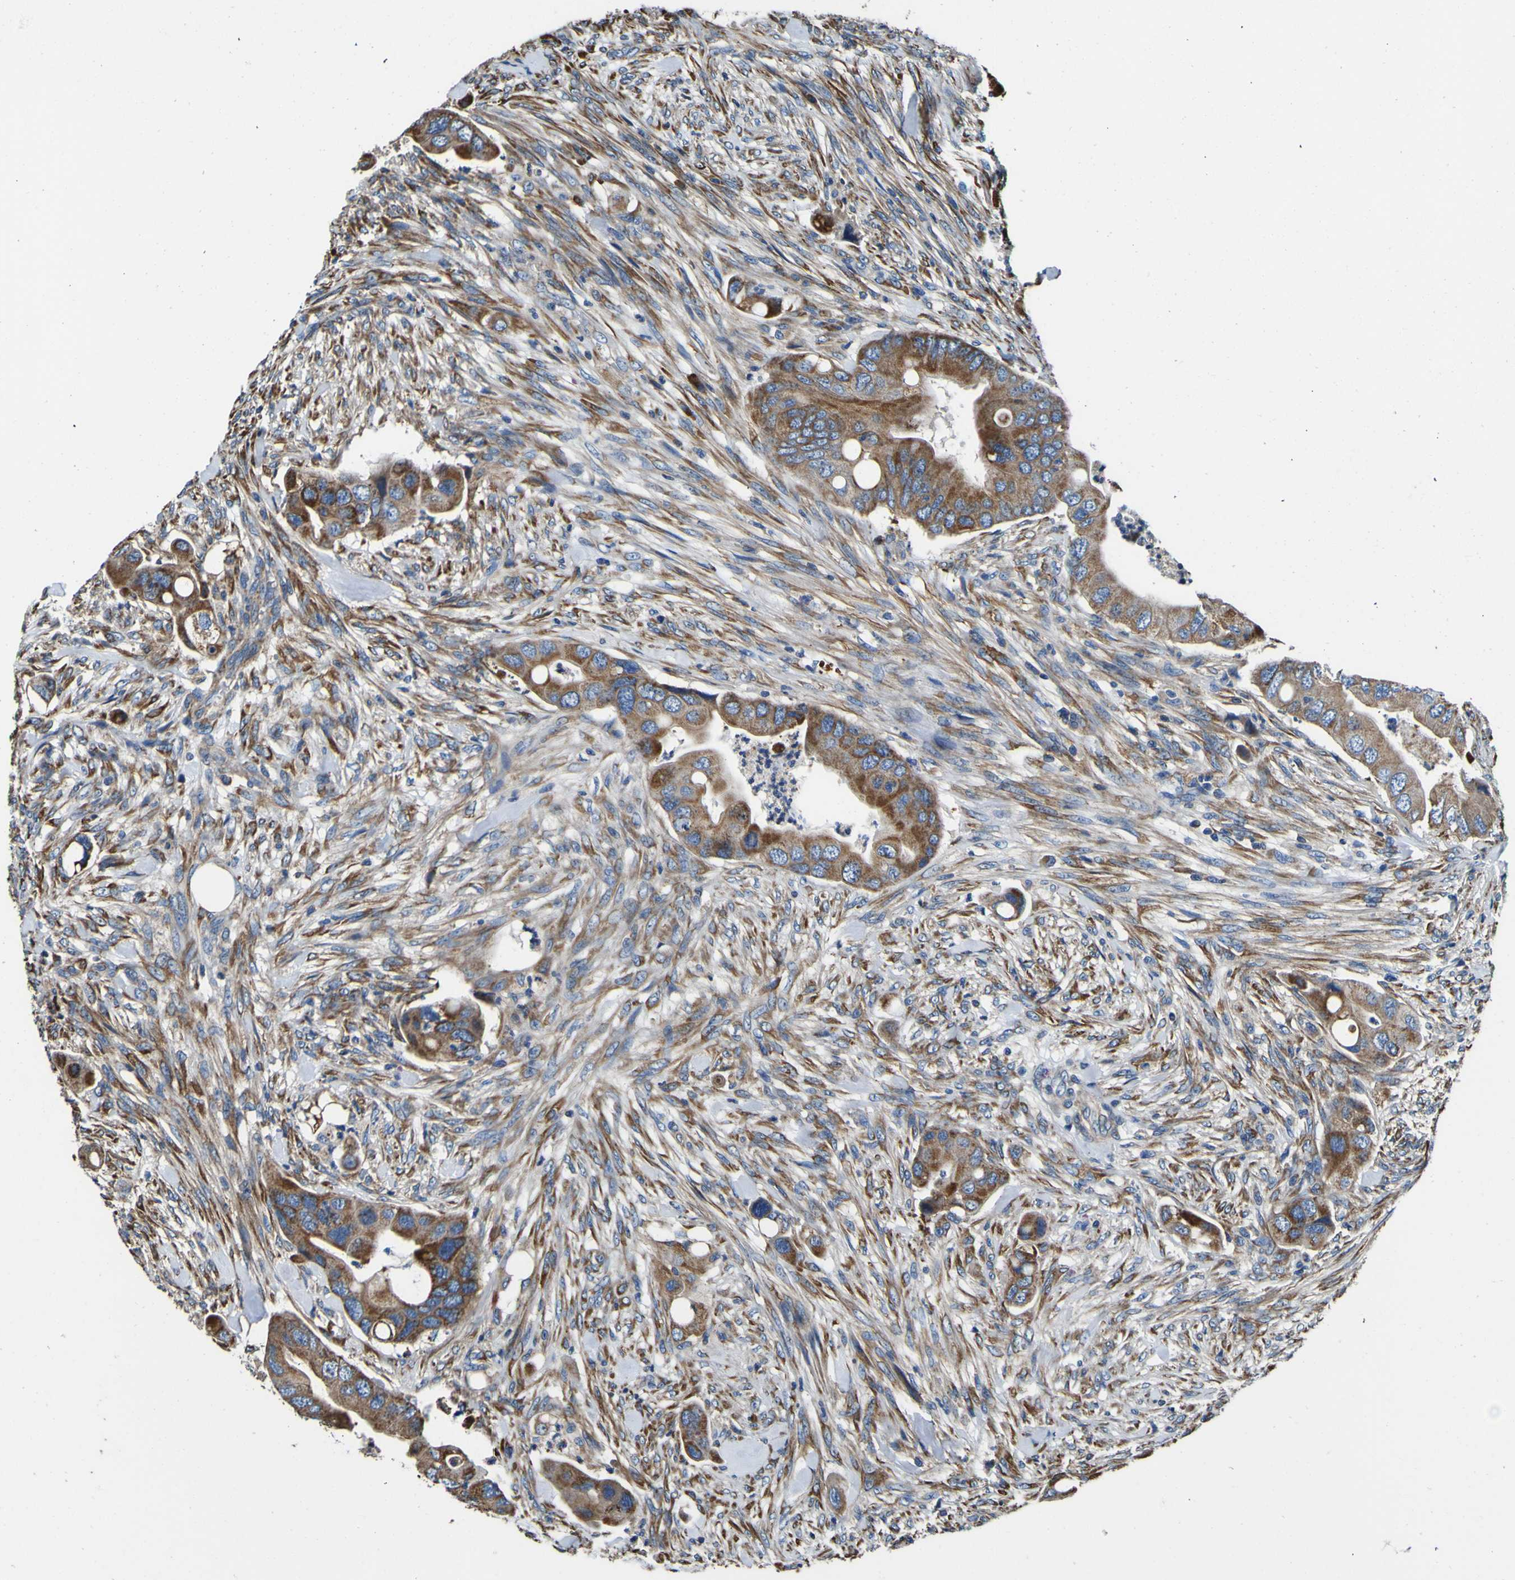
{"staining": {"intensity": "moderate", "quantity": ">75%", "location": "cytoplasmic/membranous"}, "tissue": "colorectal cancer", "cell_type": "Tumor cells", "image_type": "cancer", "snomed": [{"axis": "morphology", "description": "Adenocarcinoma, NOS"}, {"axis": "topography", "description": "Rectum"}], "caption": "A micrograph showing moderate cytoplasmic/membranous staining in approximately >75% of tumor cells in colorectal cancer (adenocarcinoma), as visualized by brown immunohistochemical staining.", "gene": "INPP5A", "patient": {"sex": "female", "age": 57}}